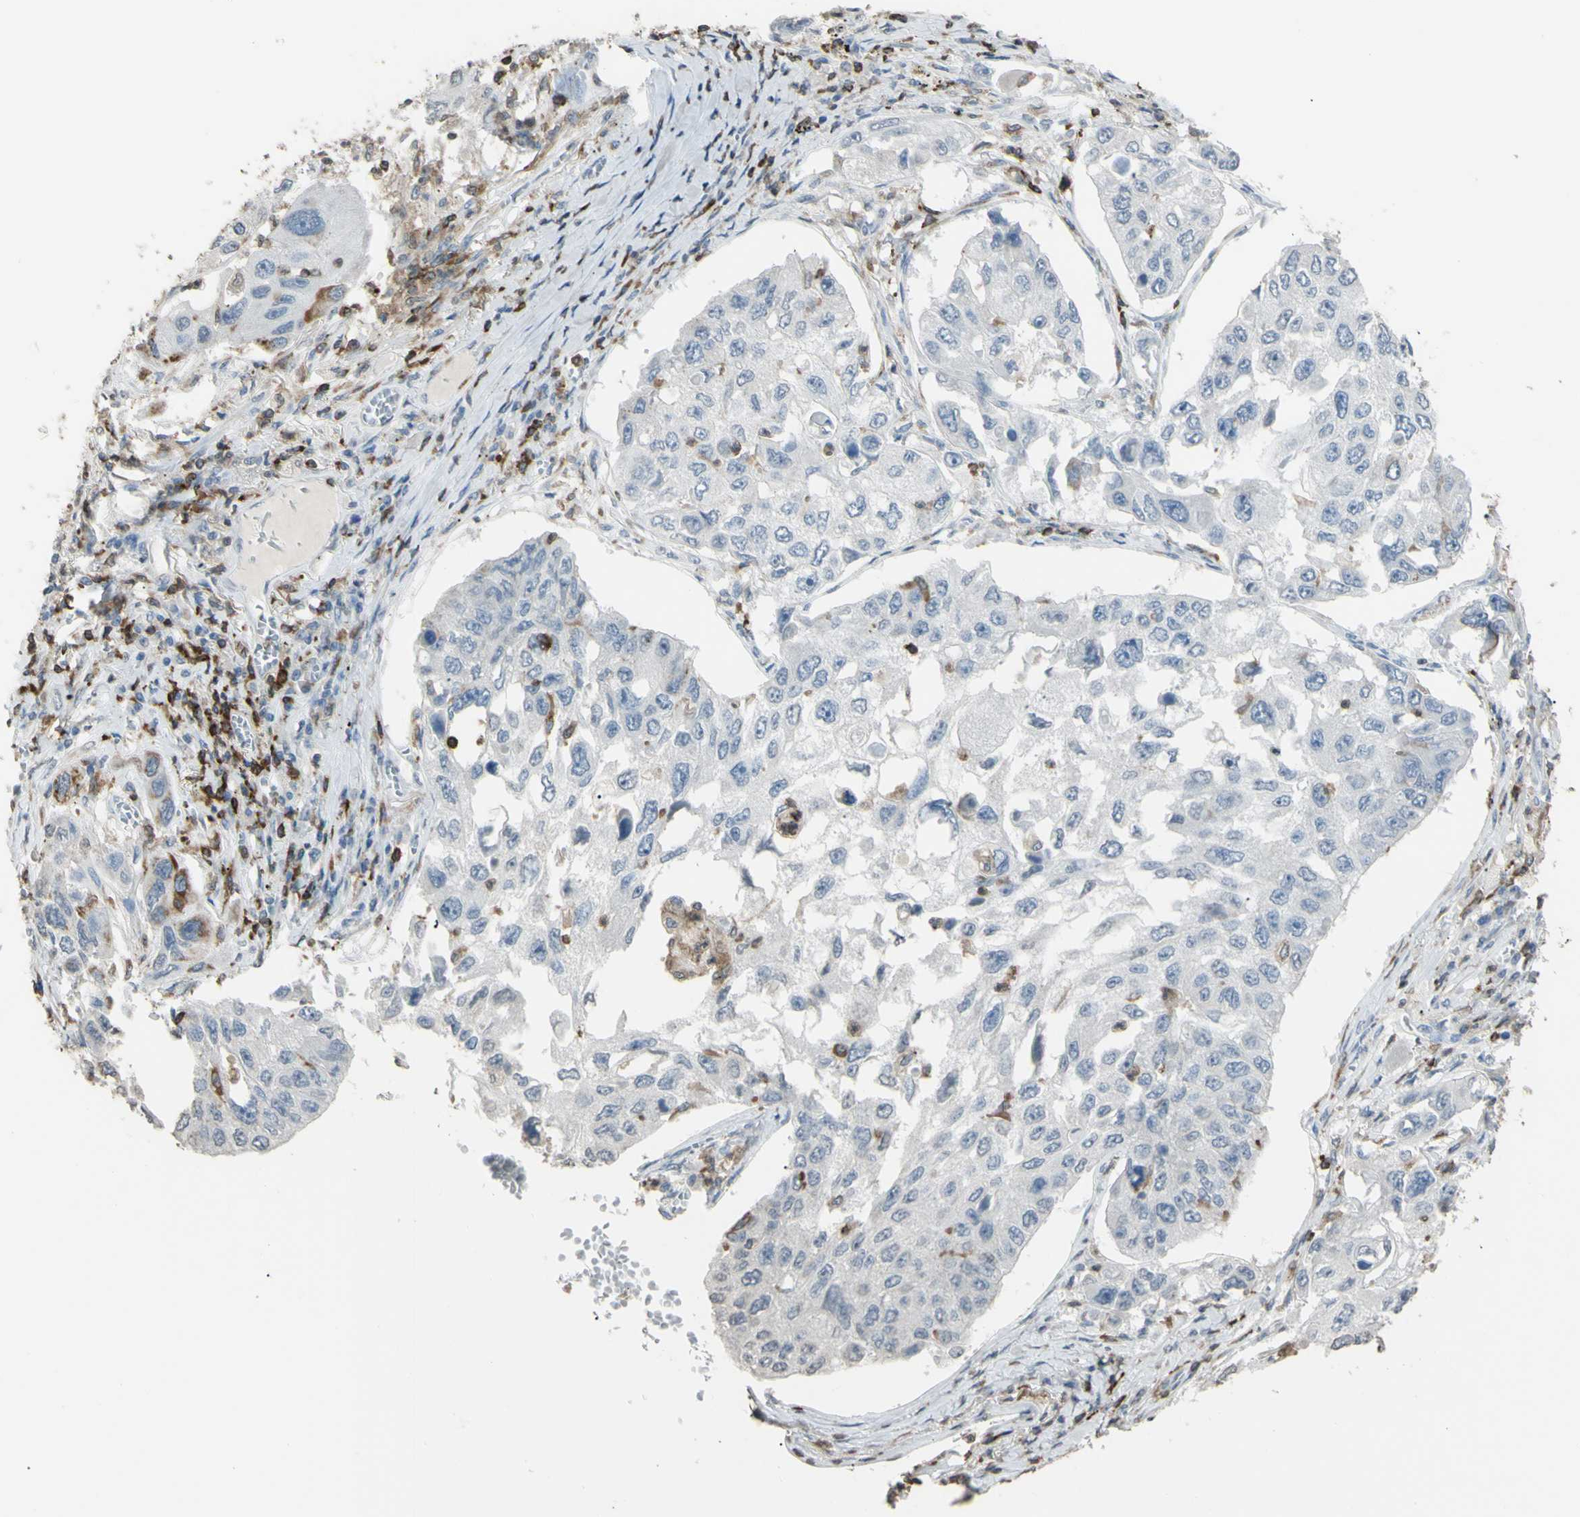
{"staining": {"intensity": "negative", "quantity": "none", "location": "none"}, "tissue": "lung cancer", "cell_type": "Tumor cells", "image_type": "cancer", "snomed": [{"axis": "morphology", "description": "Squamous cell carcinoma, NOS"}, {"axis": "topography", "description": "Lung"}], "caption": "Immunohistochemical staining of lung cancer (squamous cell carcinoma) shows no significant positivity in tumor cells. The staining is performed using DAB brown chromogen with nuclei counter-stained in using hematoxylin.", "gene": "PSTPIP1", "patient": {"sex": "male", "age": 71}}